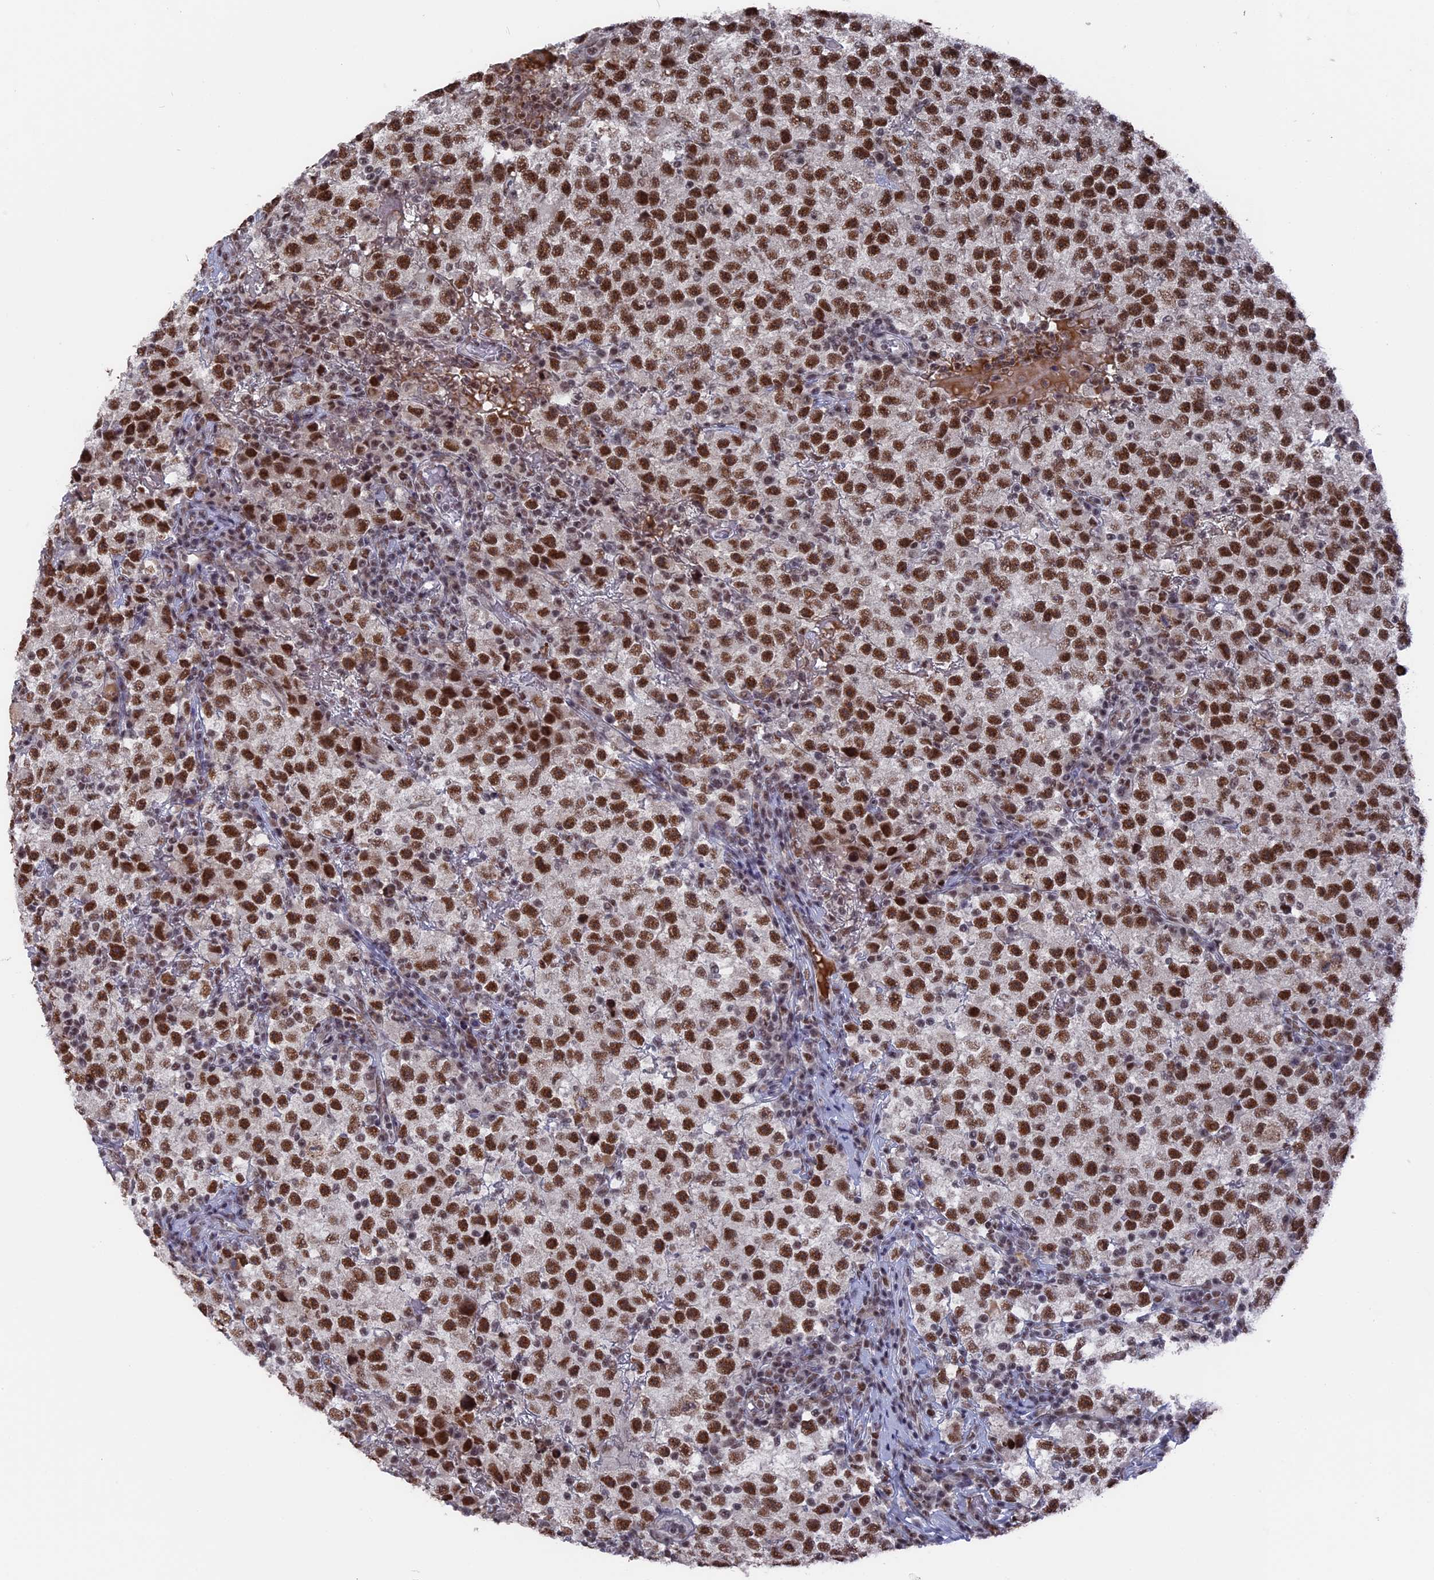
{"staining": {"intensity": "moderate", "quantity": ">75%", "location": "nuclear"}, "tissue": "testis cancer", "cell_type": "Tumor cells", "image_type": "cancer", "snomed": [{"axis": "morphology", "description": "Seminoma, NOS"}, {"axis": "topography", "description": "Testis"}], "caption": "This image shows seminoma (testis) stained with IHC to label a protein in brown. The nuclear of tumor cells show moderate positivity for the protein. Nuclei are counter-stained blue.", "gene": "SF3A2", "patient": {"sex": "male", "age": 22}}